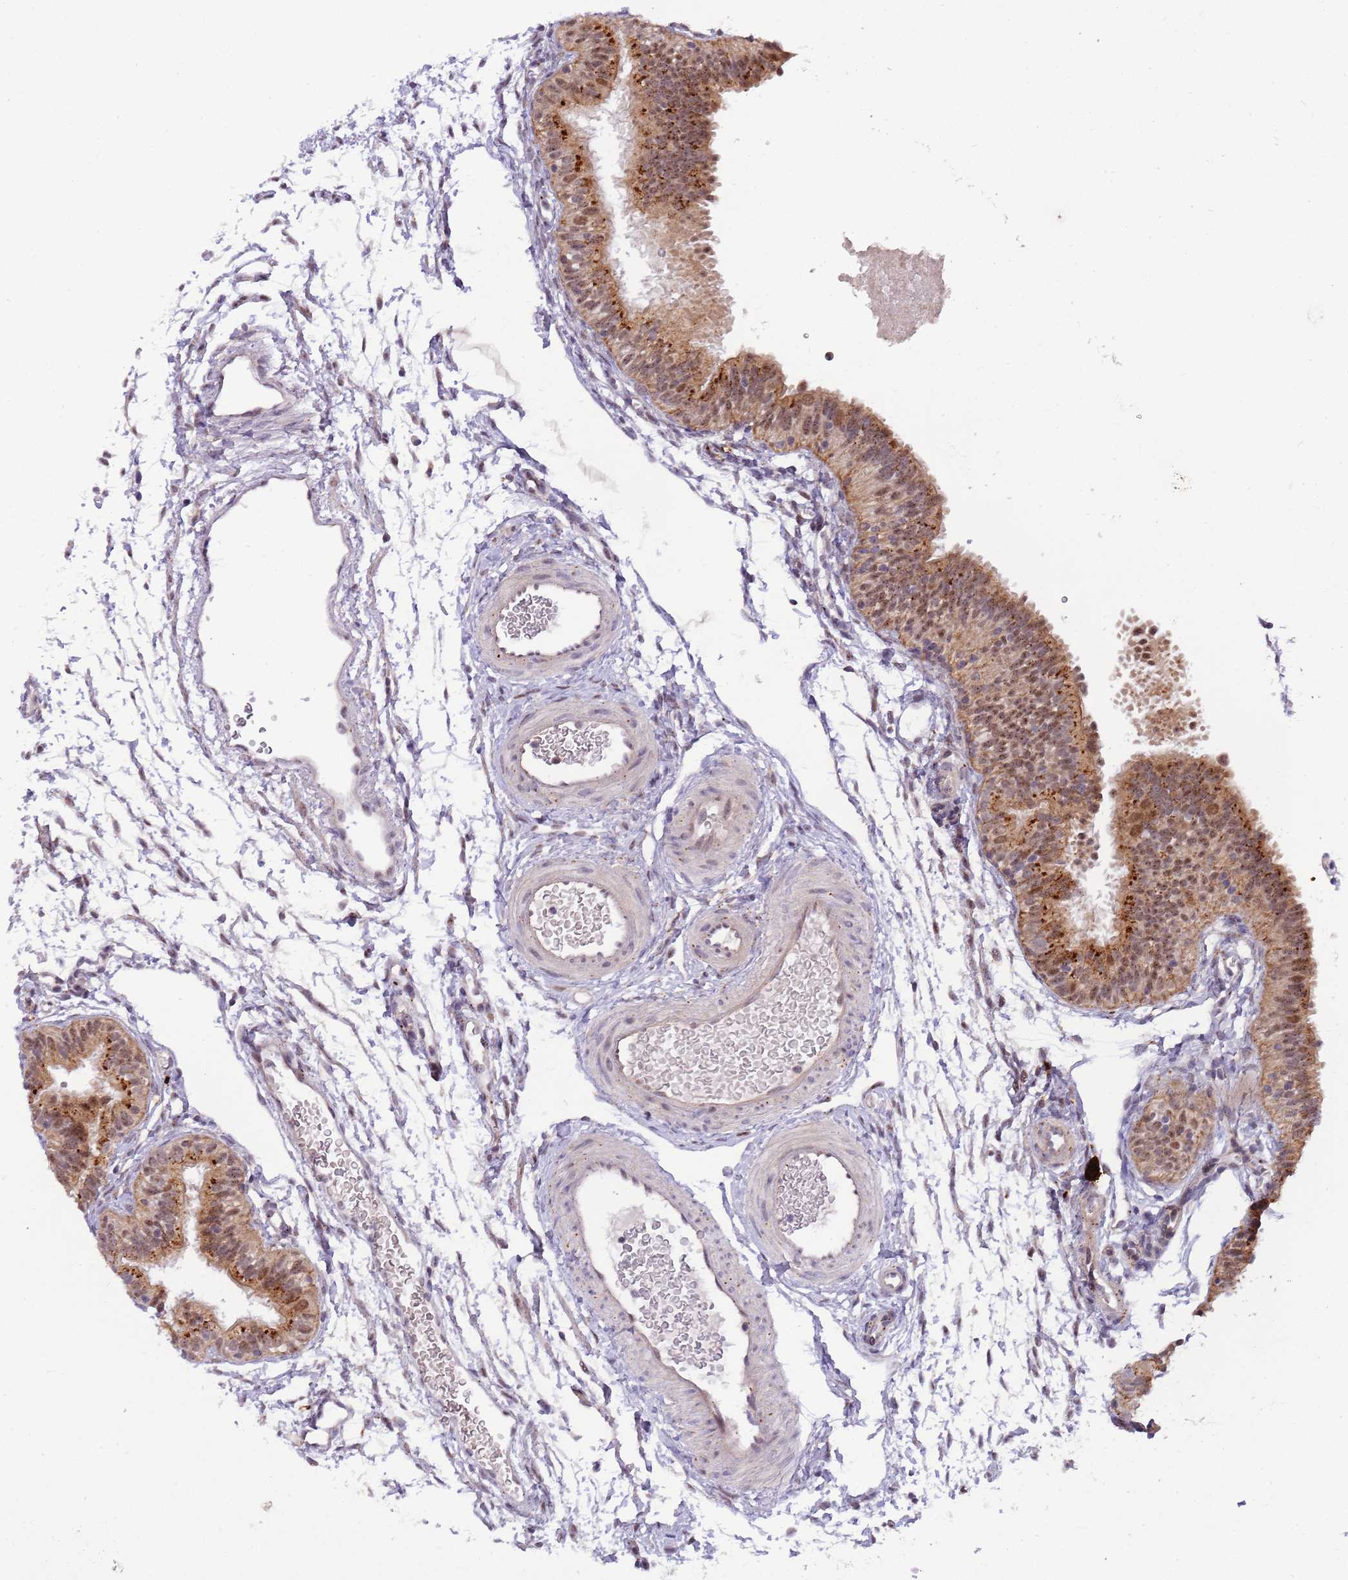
{"staining": {"intensity": "moderate", "quantity": ">75%", "location": "cytoplasmic/membranous,nuclear"}, "tissue": "fallopian tube", "cell_type": "Glandular cells", "image_type": "normal", "snomed": [{"axis": "morphology", "description": "Normal tissue, NOS"}, {"axis": "topography", "description": "Fallopian tube"}], "caption": "Immunohistochemical staining of benign human fallopian tube exhibits moderate cytoplasmic/membranous,nuclear protein staining in approximately >75% of glandular cells. Using DAB (3,3'-diaminobenzidine) (brown) and hematoxylin (blue) stains, captured at high magnification using brightfield microscopy.", "gene": "TRIM27", "patient": {"sex": "female", "age": 35}}